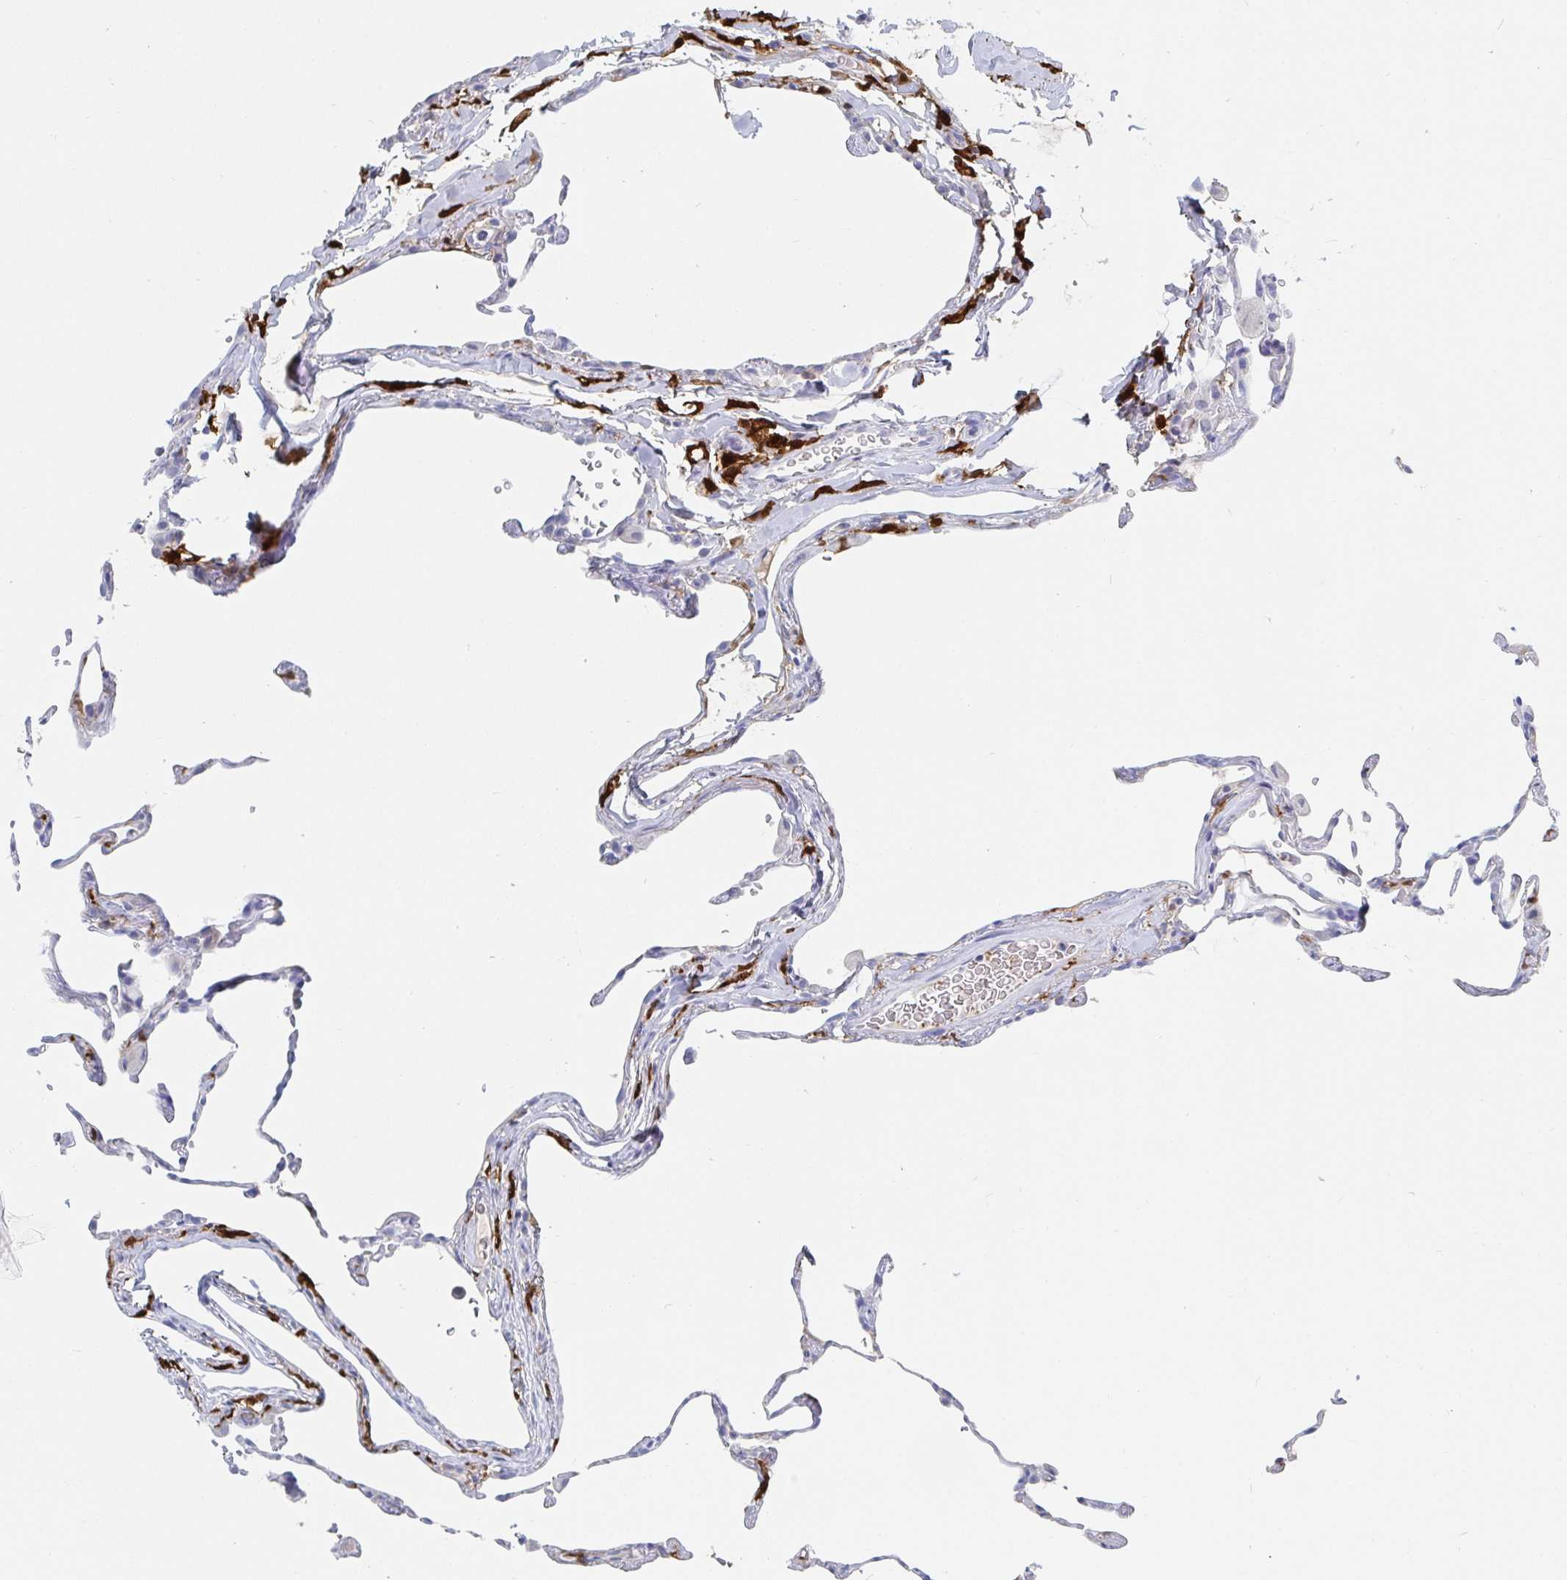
{"staining": {"intensity": "negative", "quantity": "none", "location": "none"}, "tissue": "lung", "cell_type": "Alveolar cells", "image_type": "normal", "snomed": [{"axis": "morphology", "description": "Normal tissue, NOS"}, {"axis": "topography", "description": "Lung"}], "caption": "The immunohistochemistry image has no significant staining in alveolar cells of lung. (DAB (3,3'-diaminobenzidine) immunohistochemistry, high magnification).", "gene": "OR2A1", "patient": {"sex": "female", "age": 57}}